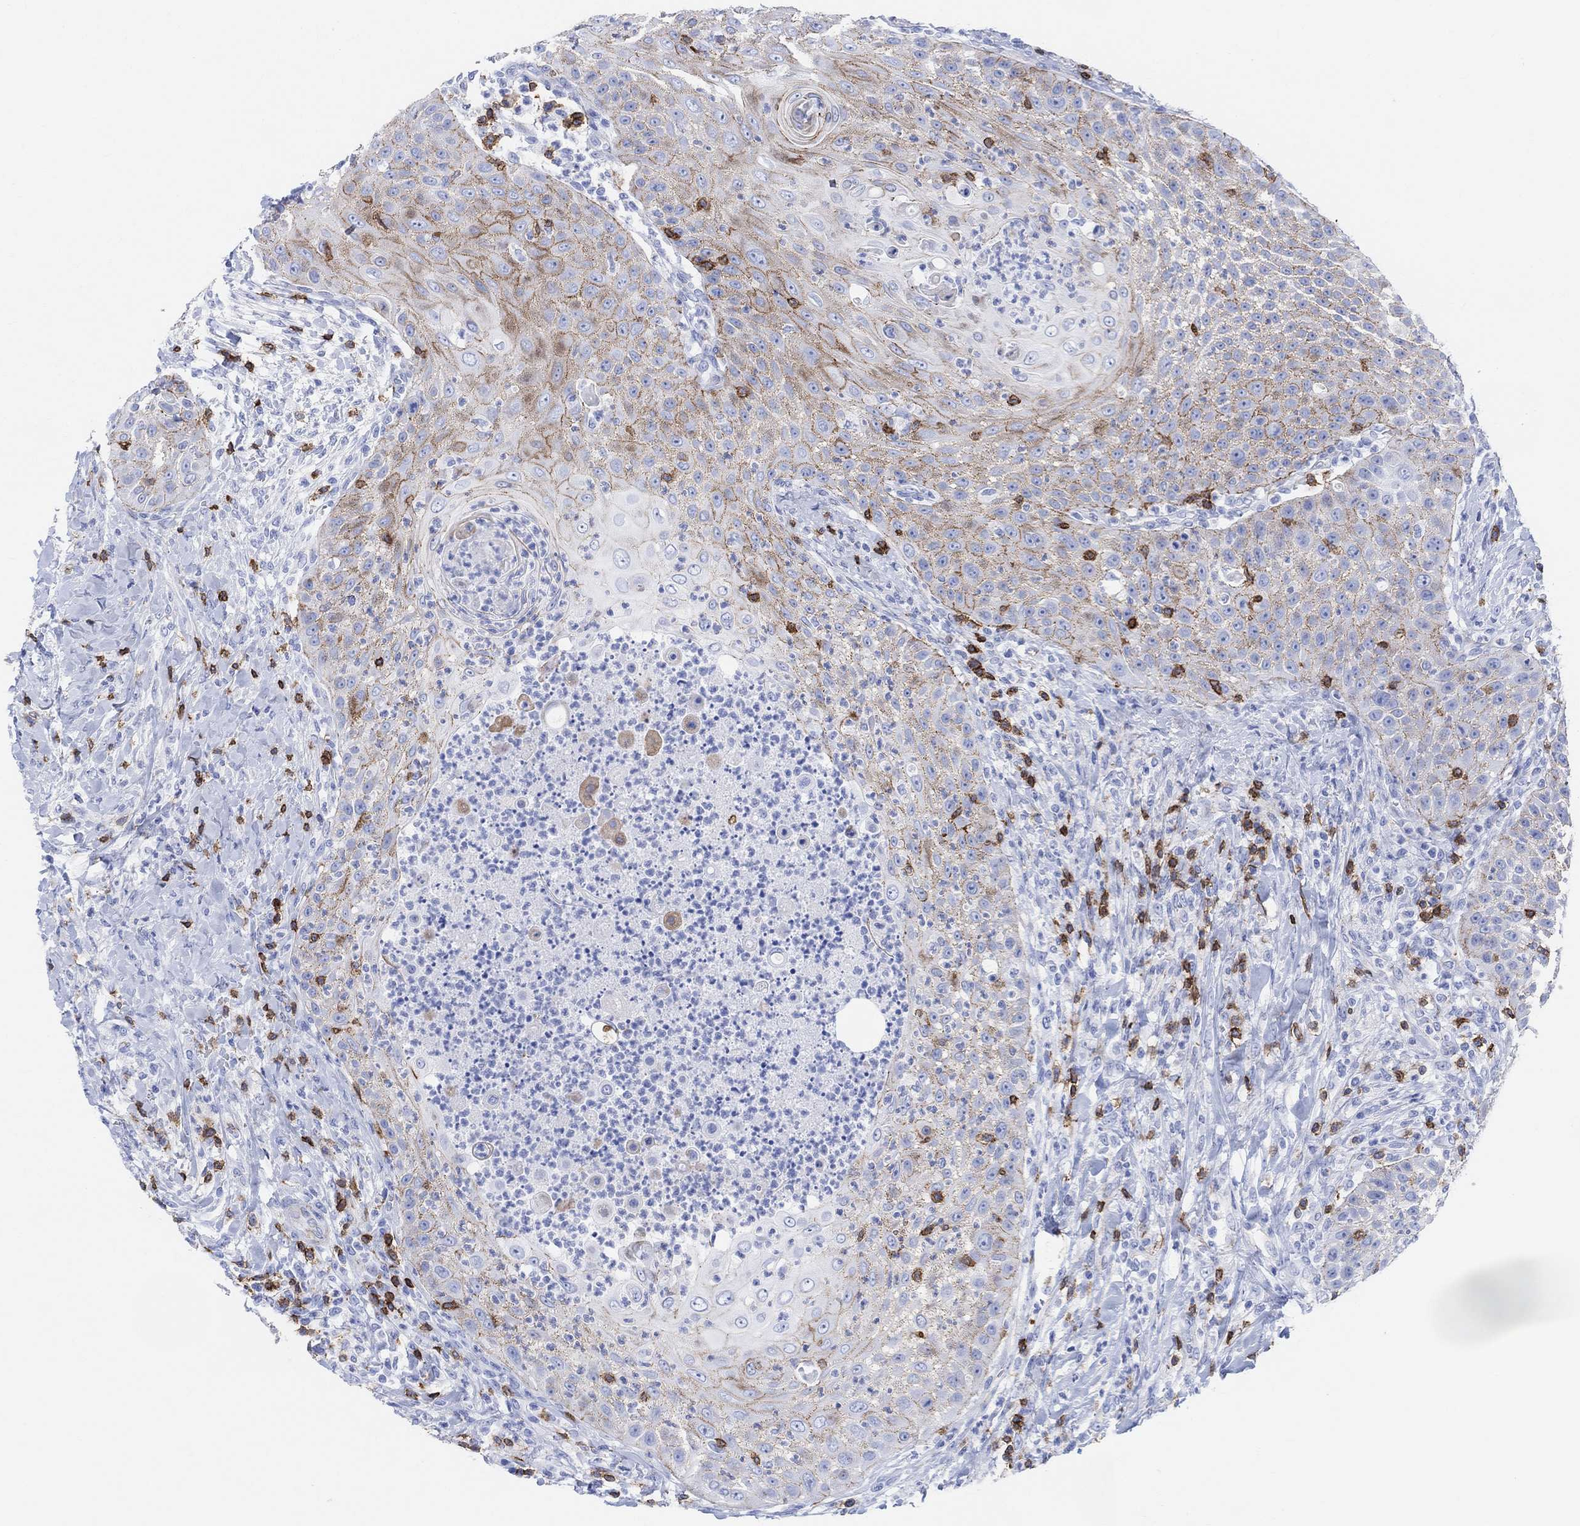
{"staining": {"intensity": "moderate", "quantity": "25%-75%", "location": "cytoplasmic/membranous"}, "tissue": "head and neck cancer", "cell_type": "Tumor cells", "image_type": "cancer", "snomed": [{"axis": "morphology", "description": "Squamous cell carcinoma, NOS"}, {"axis": "topography", "description": "Head-Neck"}], "caption": "A brown stain highlights moderate cytoplasmic/membranous staining of a protein in human head and neck squamous cell carcinoma tumor cells. The protein of interest is shown in brown color, while the nuclei are stained blue.", "gene": "GPR65", "patient": {"sex": "male", "age": 69}}